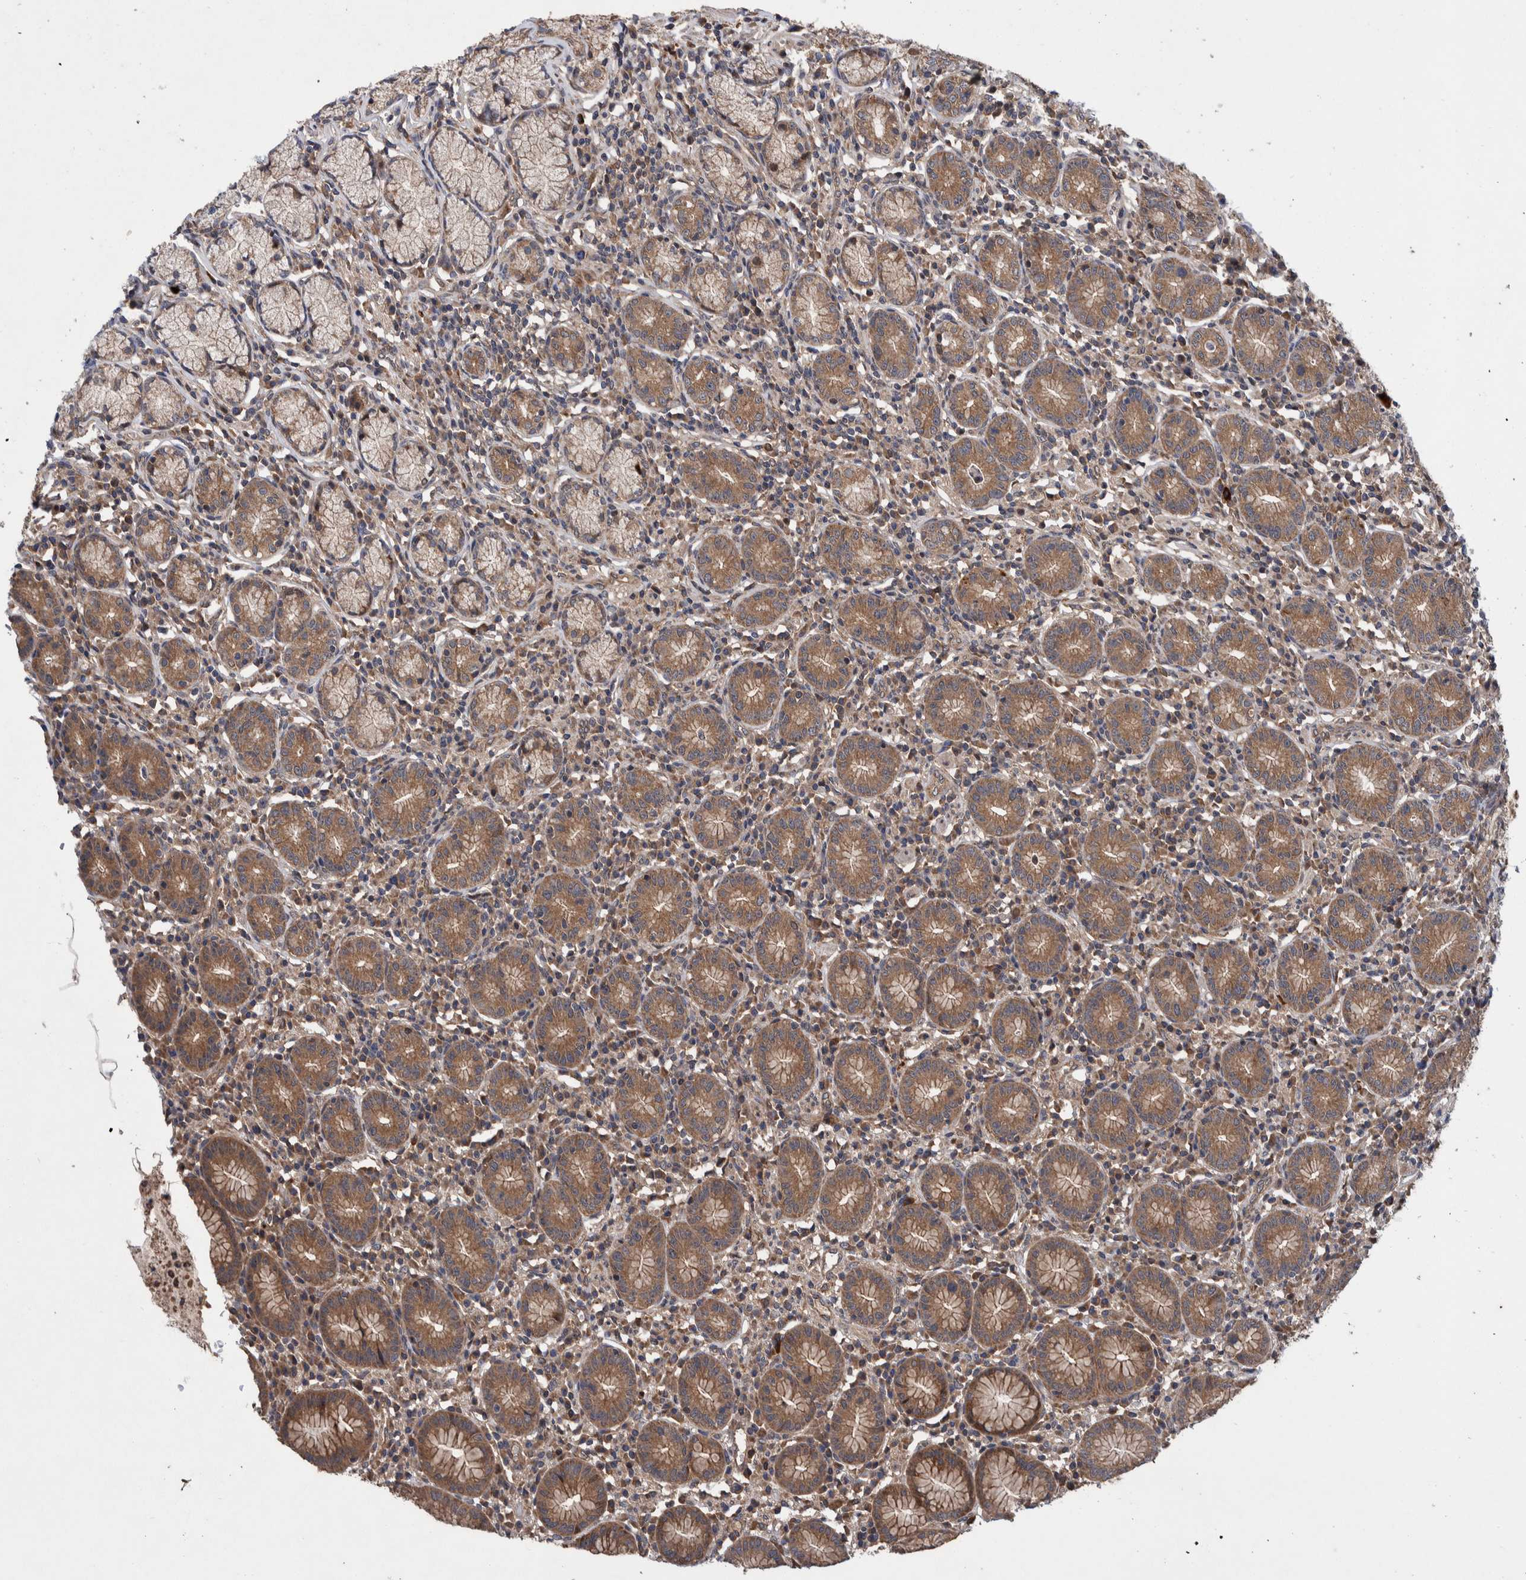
{"staining": {"intensity": "moderate", "quantity": ">75%", "location": "cytoplasmic/membranous"}, "tissue": "stomach", "cell_type": "Glandular cells", "image_type": "normal", "snomed": [{"axis": "morphology", "description": "Normal tissue, NOS"}, {"axis": "topography", "description": "Stomach"}], "caption": "Glandular cells reveal medium levels of moderate cytoplasmic/membranous expression in about >75% of cells in normal stomach. The protein of interest is stained brown, and the nuclei are stained in blue (DAB IHC with brightfield microscopy, high magnification).", "gene": "PIK3R6", "patient": {"sex": "male", "age": 55}}